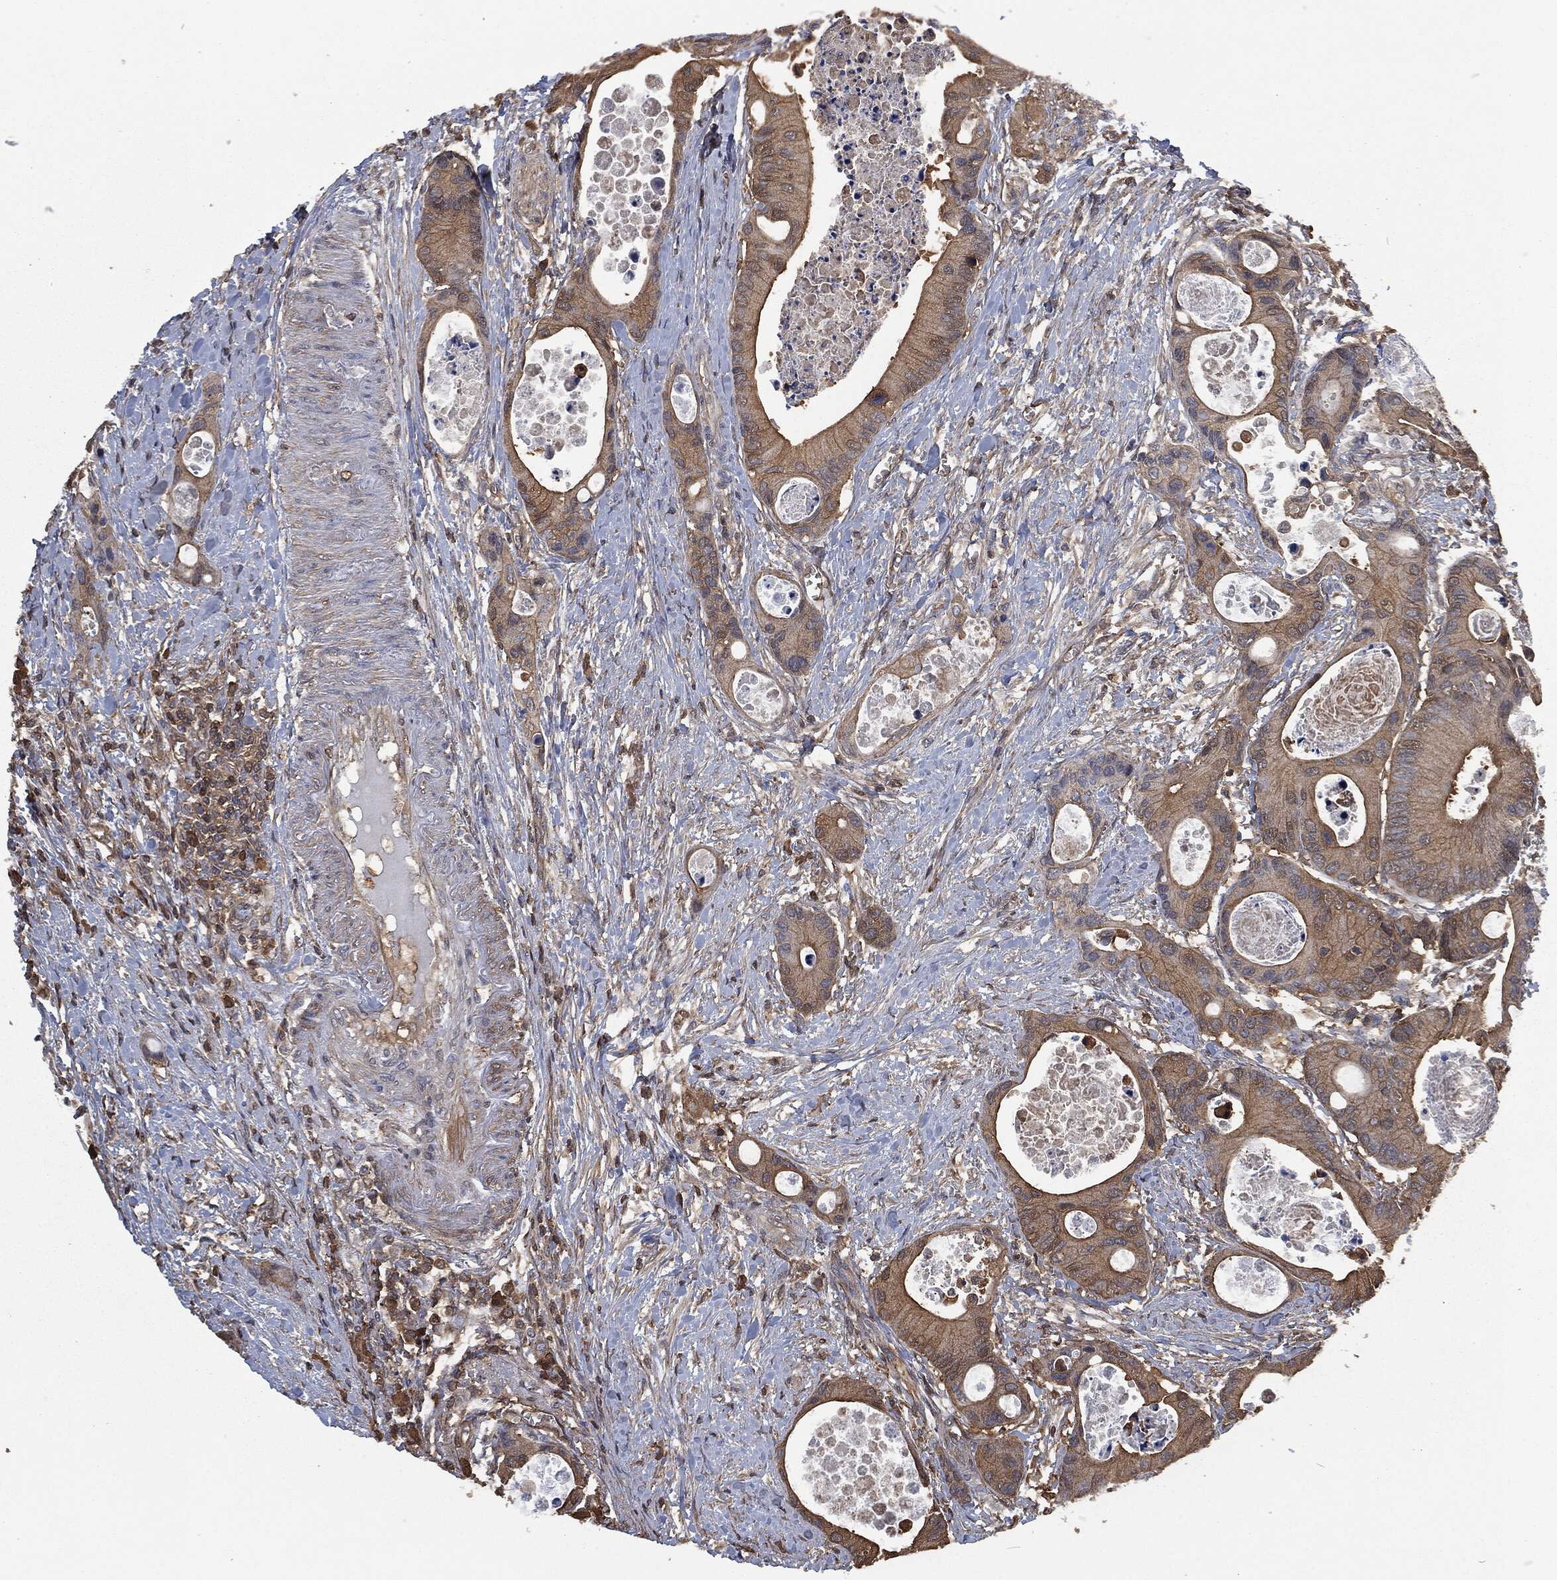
{"staining": {"intensity": "weak", "quantity": "25%-75%", "location": "cytoplasmic/membranous"}, "tissue": "colorectal cancer", "cell_type": "Tumor cells", "image_type": "cancer", "snomed": [{"axis": "morphology", "description": "Adenocarcinoma, NOS"}, {"axis": "topography", "description": "Colon"}], "caption": "Immunohistochemistry (IHC) of colorectal adenocarcinoma exhibits low levels of weak cytoplasmic/membranous expression in about 25%-75% of tumor cells.", "gene": "PRDX4", "patient": {"sex": "female", "age": 78}}